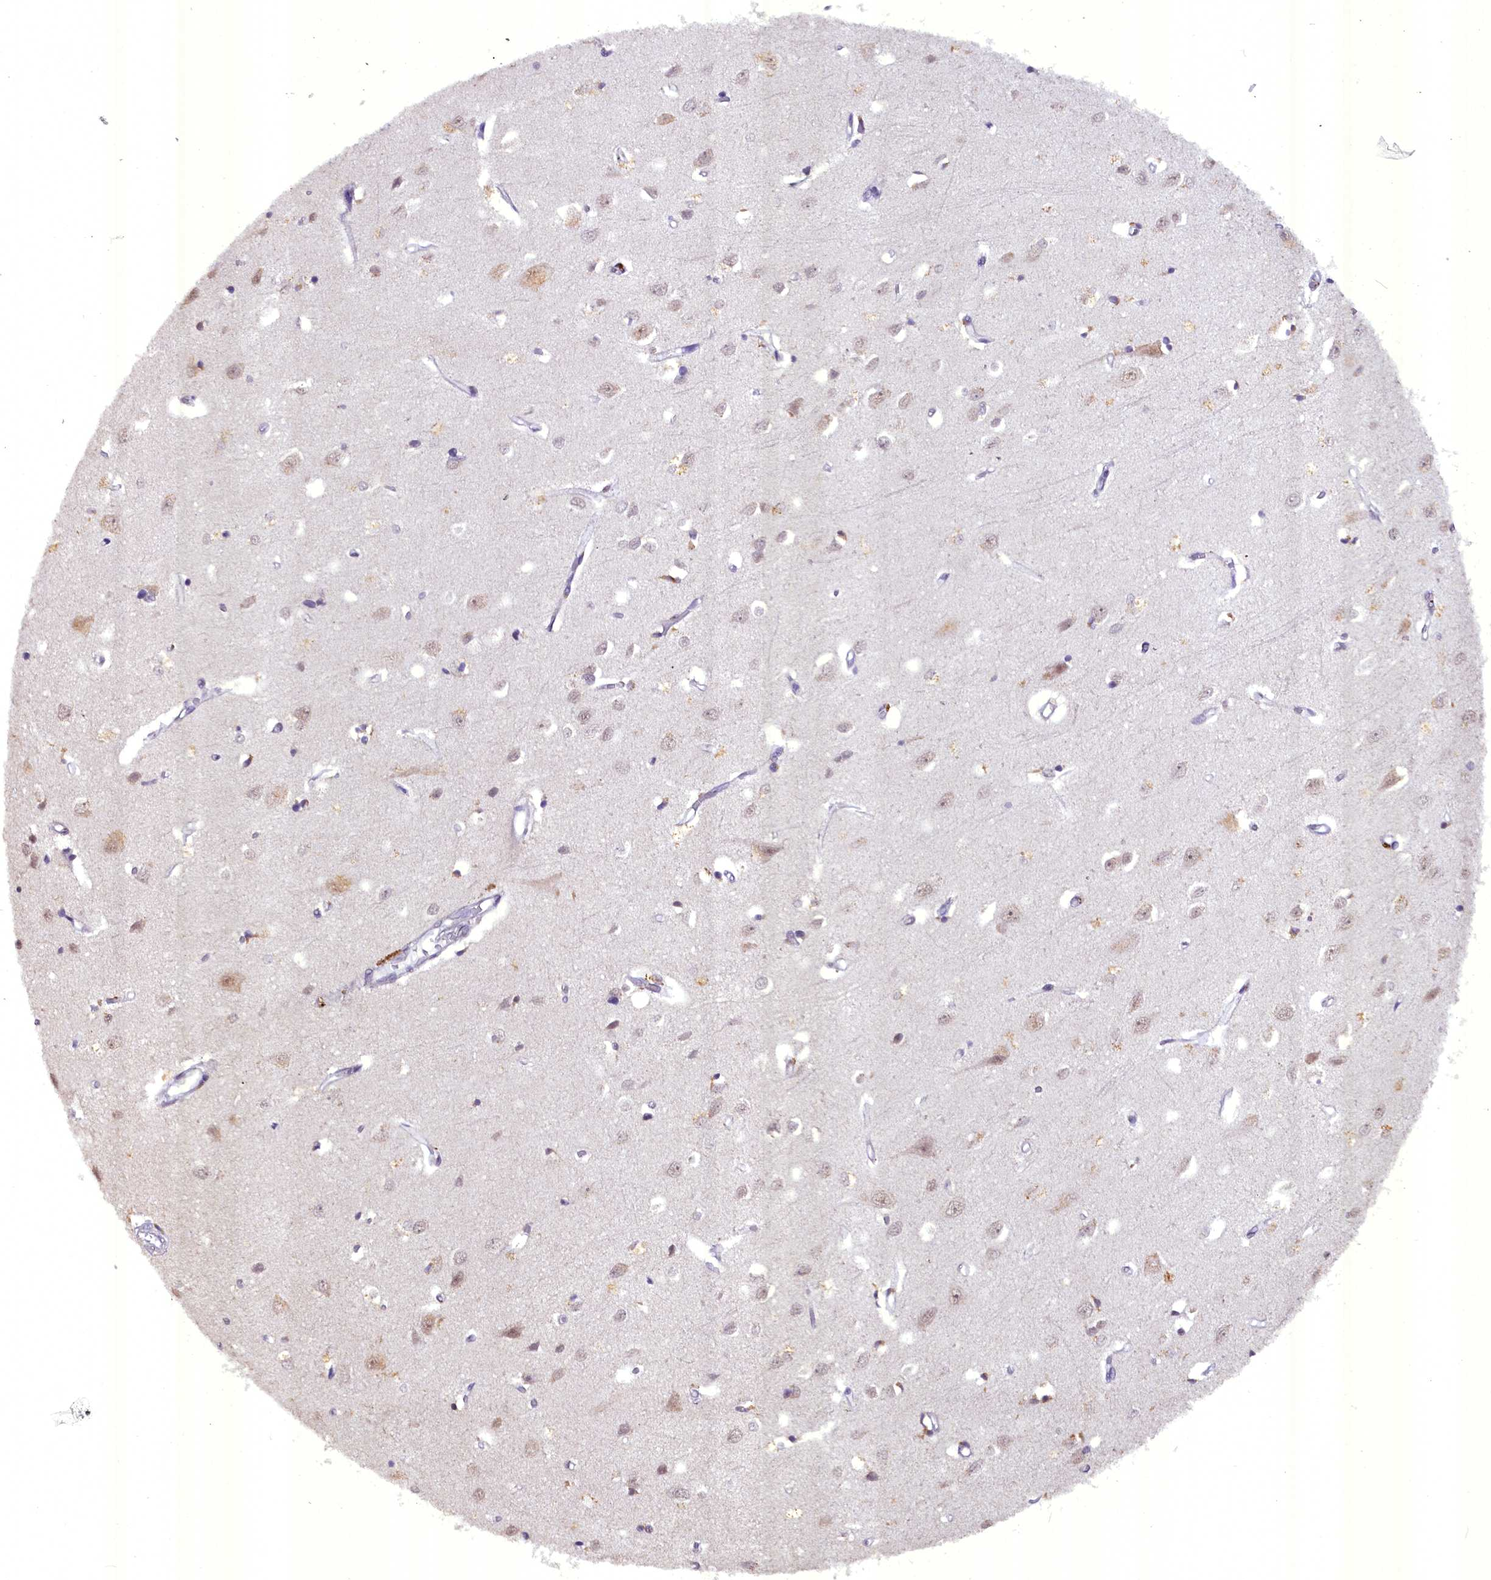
{"staining": {"intensity": "negative", "quantity": "none", "location": "none"}, "tissue": "cerebral cortex", "cell_type": "Endothelial cells", "image_type": "normal", "snomed": [{"axis": "morphology", "description": "Normal tissue, NOS"}, {"axis": "topography", "description": "Cerebral cortex"}], "caption": "The photomicrograph demonstrates no significant staining in endothelial cells of cerebral cortex.", "gene": "NCBP1", "patient": {"sex": "female", "age": 64}}